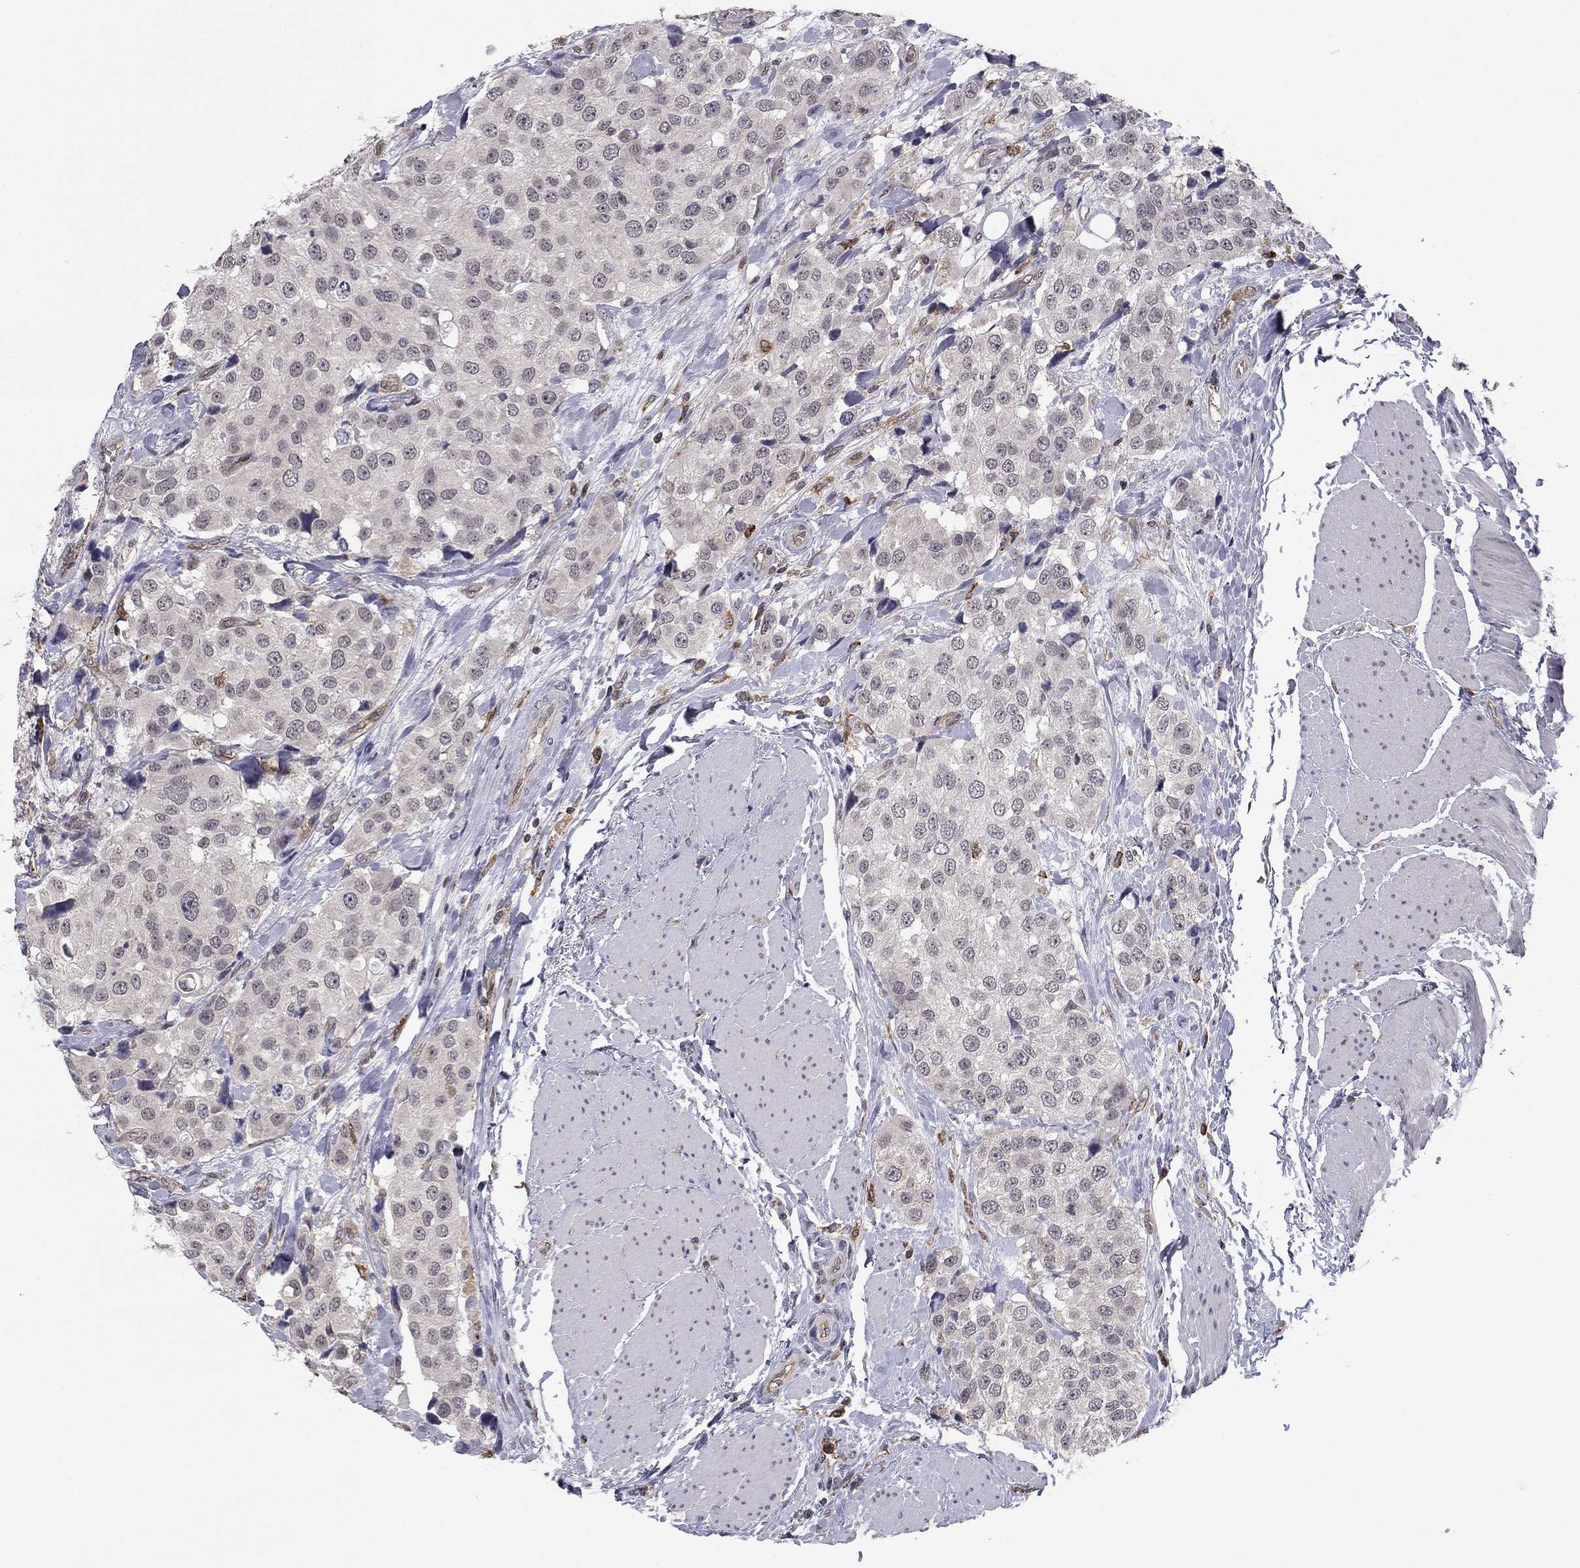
{"staining": {"intensity": "negative", "quantity": "none", "location": "none"}, "tissue": "urothelial cancer", "cell_type": "Tumor cells", "image_type": "cancer", "snomed": [{"axis": "morphology", "description": "Urothelial carcinoma, High grade"}, {"axis": "topography", "description": "Urinary bladder"}], "caption": "IHC photomicrograph of human high-grade urothelial carcinoma stained for a protein (brown), which exhibits no expression in tumor cells.", "gene": "PLCB2", "patient": {"sex": "female", "age": 64}}